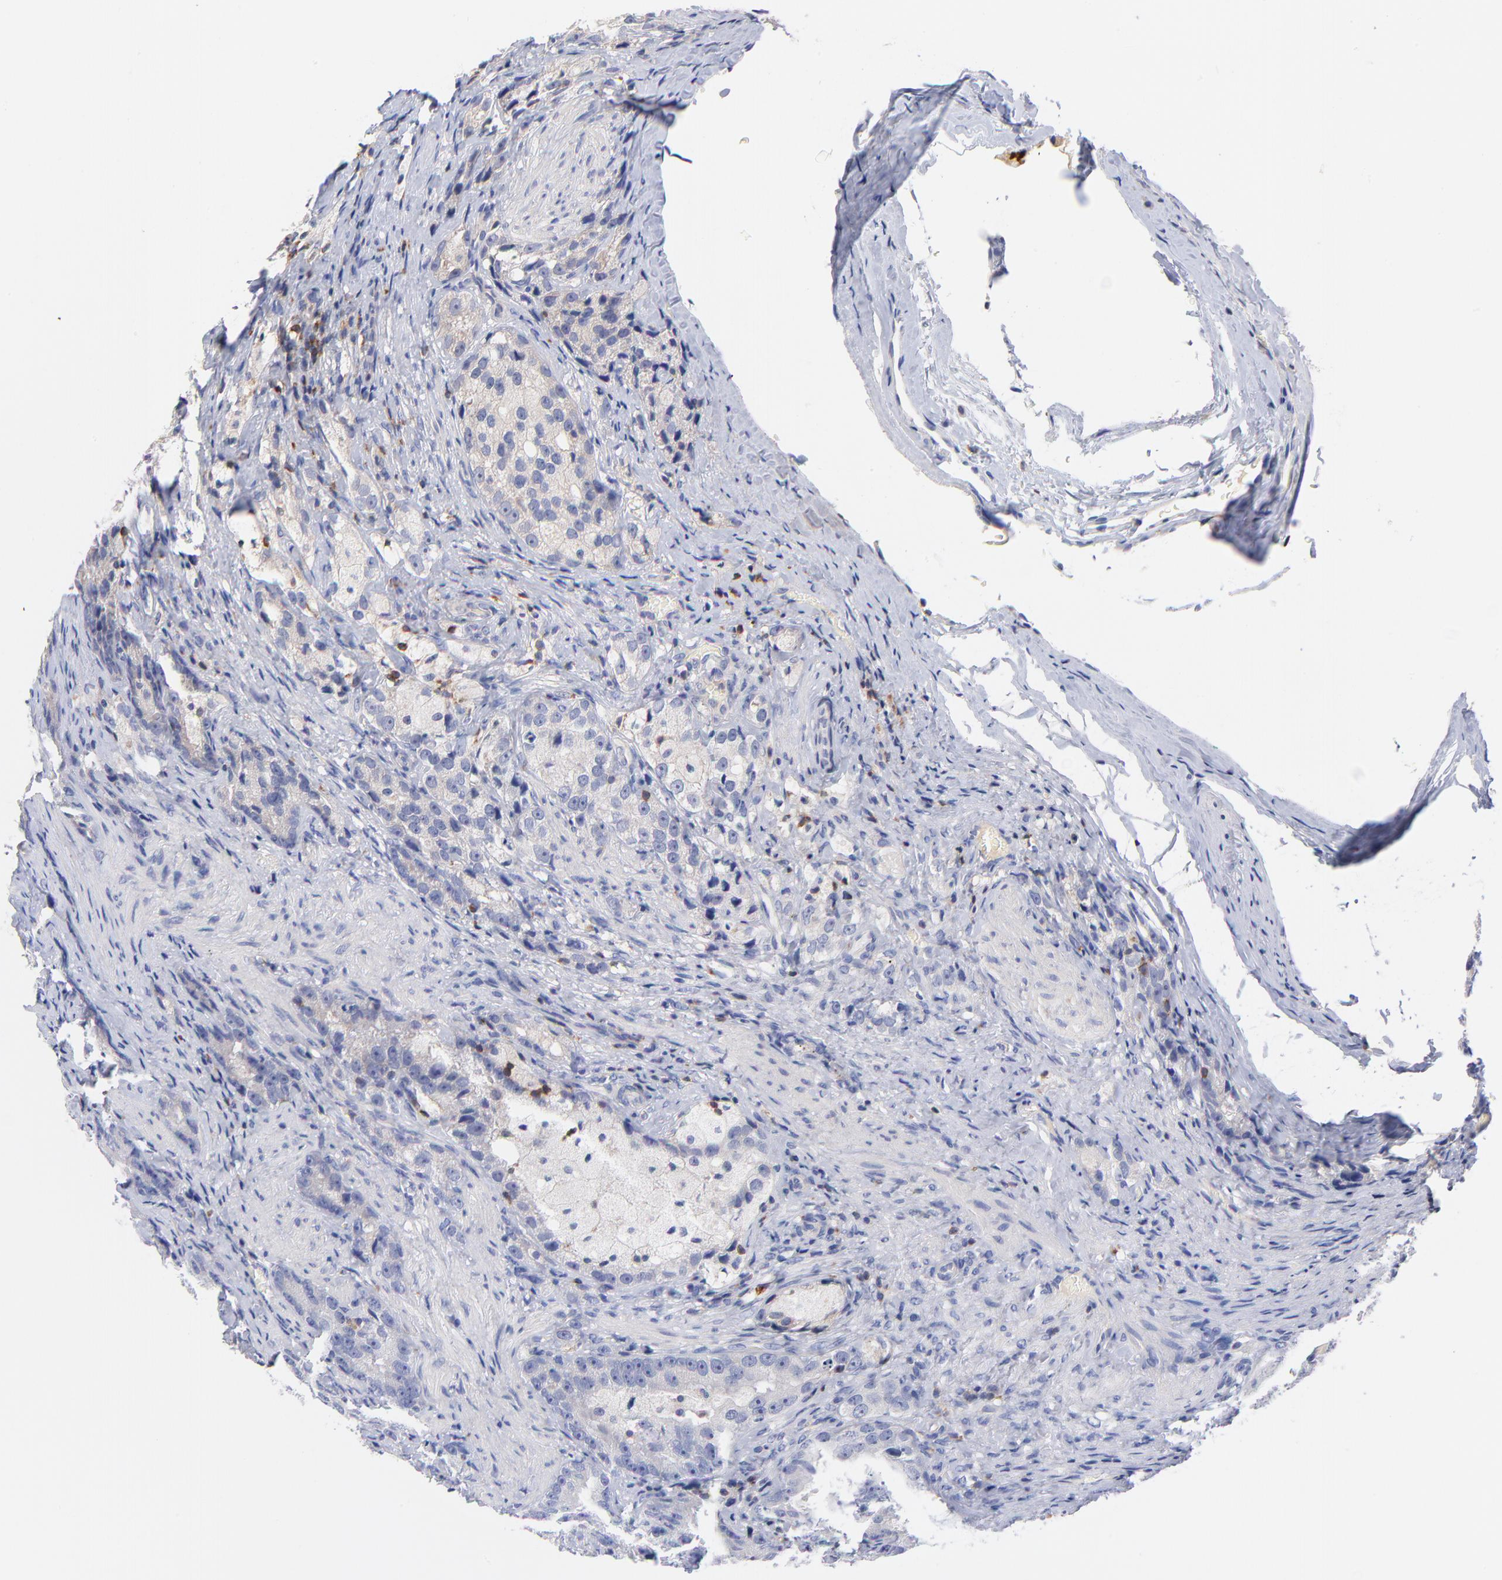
{"staining": {"intensity": "negative", "quantity": "none", "location": "none"}, "tissue": "prostate cancer", "cell_type": "Tumor cells", "image_type": "cancer", "snomed": [{"axis": "morphology", "description": "Adenocarcinoma, High grade"}, {"axis": "topography", "description": "Prostate"}], "caption": "Prostate cancer (adenocarcinoma (high-grade)) was stained to show a protein in brown. There is no significant staining in tumor cells.", "gene": "KREMEN2", "patient": {"sex": "male", "age": 63}}